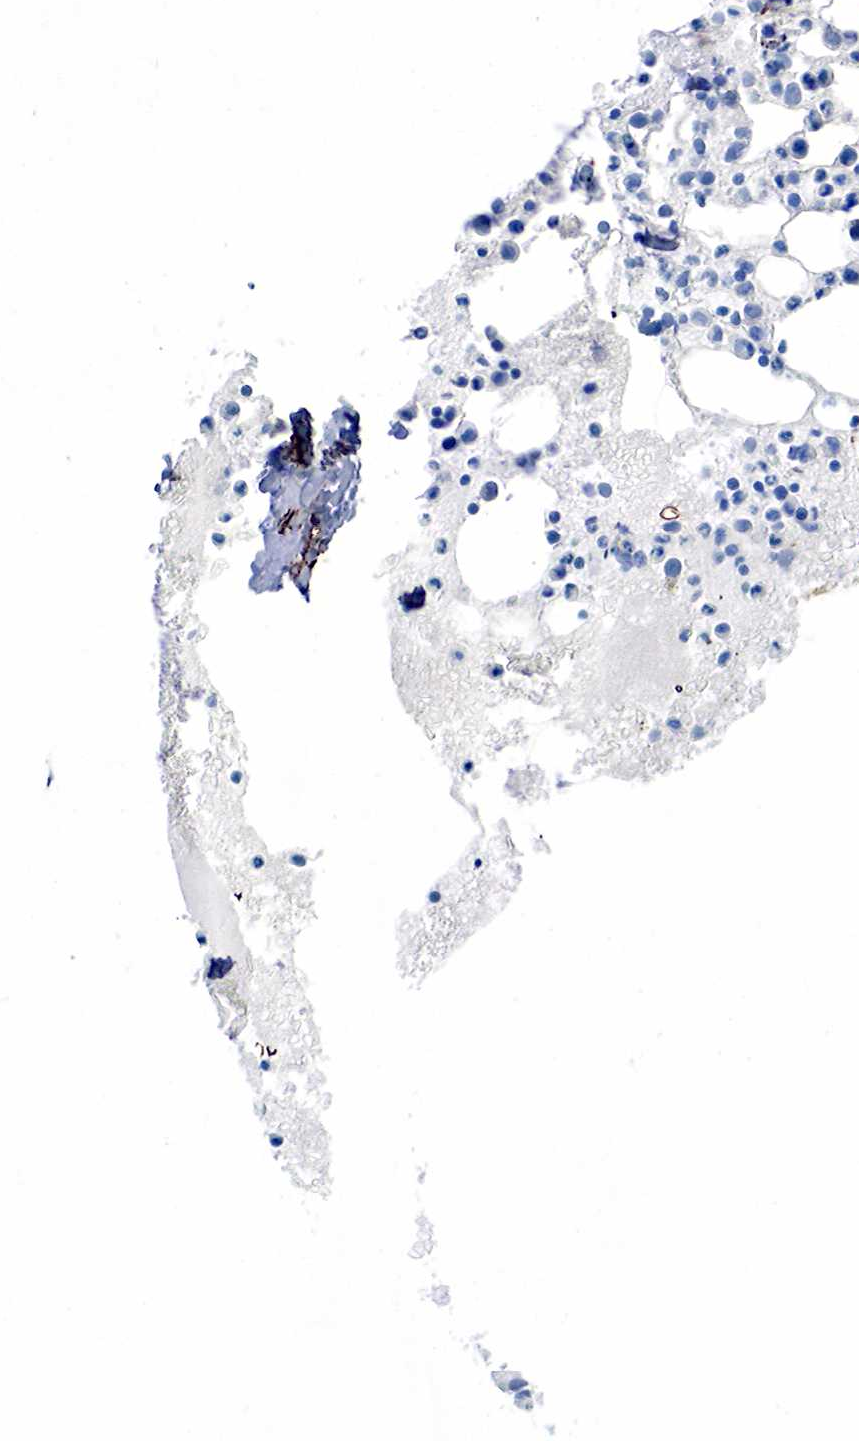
{"staining": {"intensity": "negative", "quantity": "none", "location": "none"}, "tissue": "bone marrow", "cell_type": "Hematopoietic cells", "image_type": "normal", "snomed": [{"axis": "morphology", "description": "Normal tissue, NOS"}, {"axis": "topography", "description": "Bone marrow"}], "caption": "Immunohistochemistry (IHC) photomicrograph of normal bone marrow stained for a protein (brown), which displays no expression in hematopoietic cells.", "gene": "ACTA2", "patient": {"sex": "female", "age": 74}}